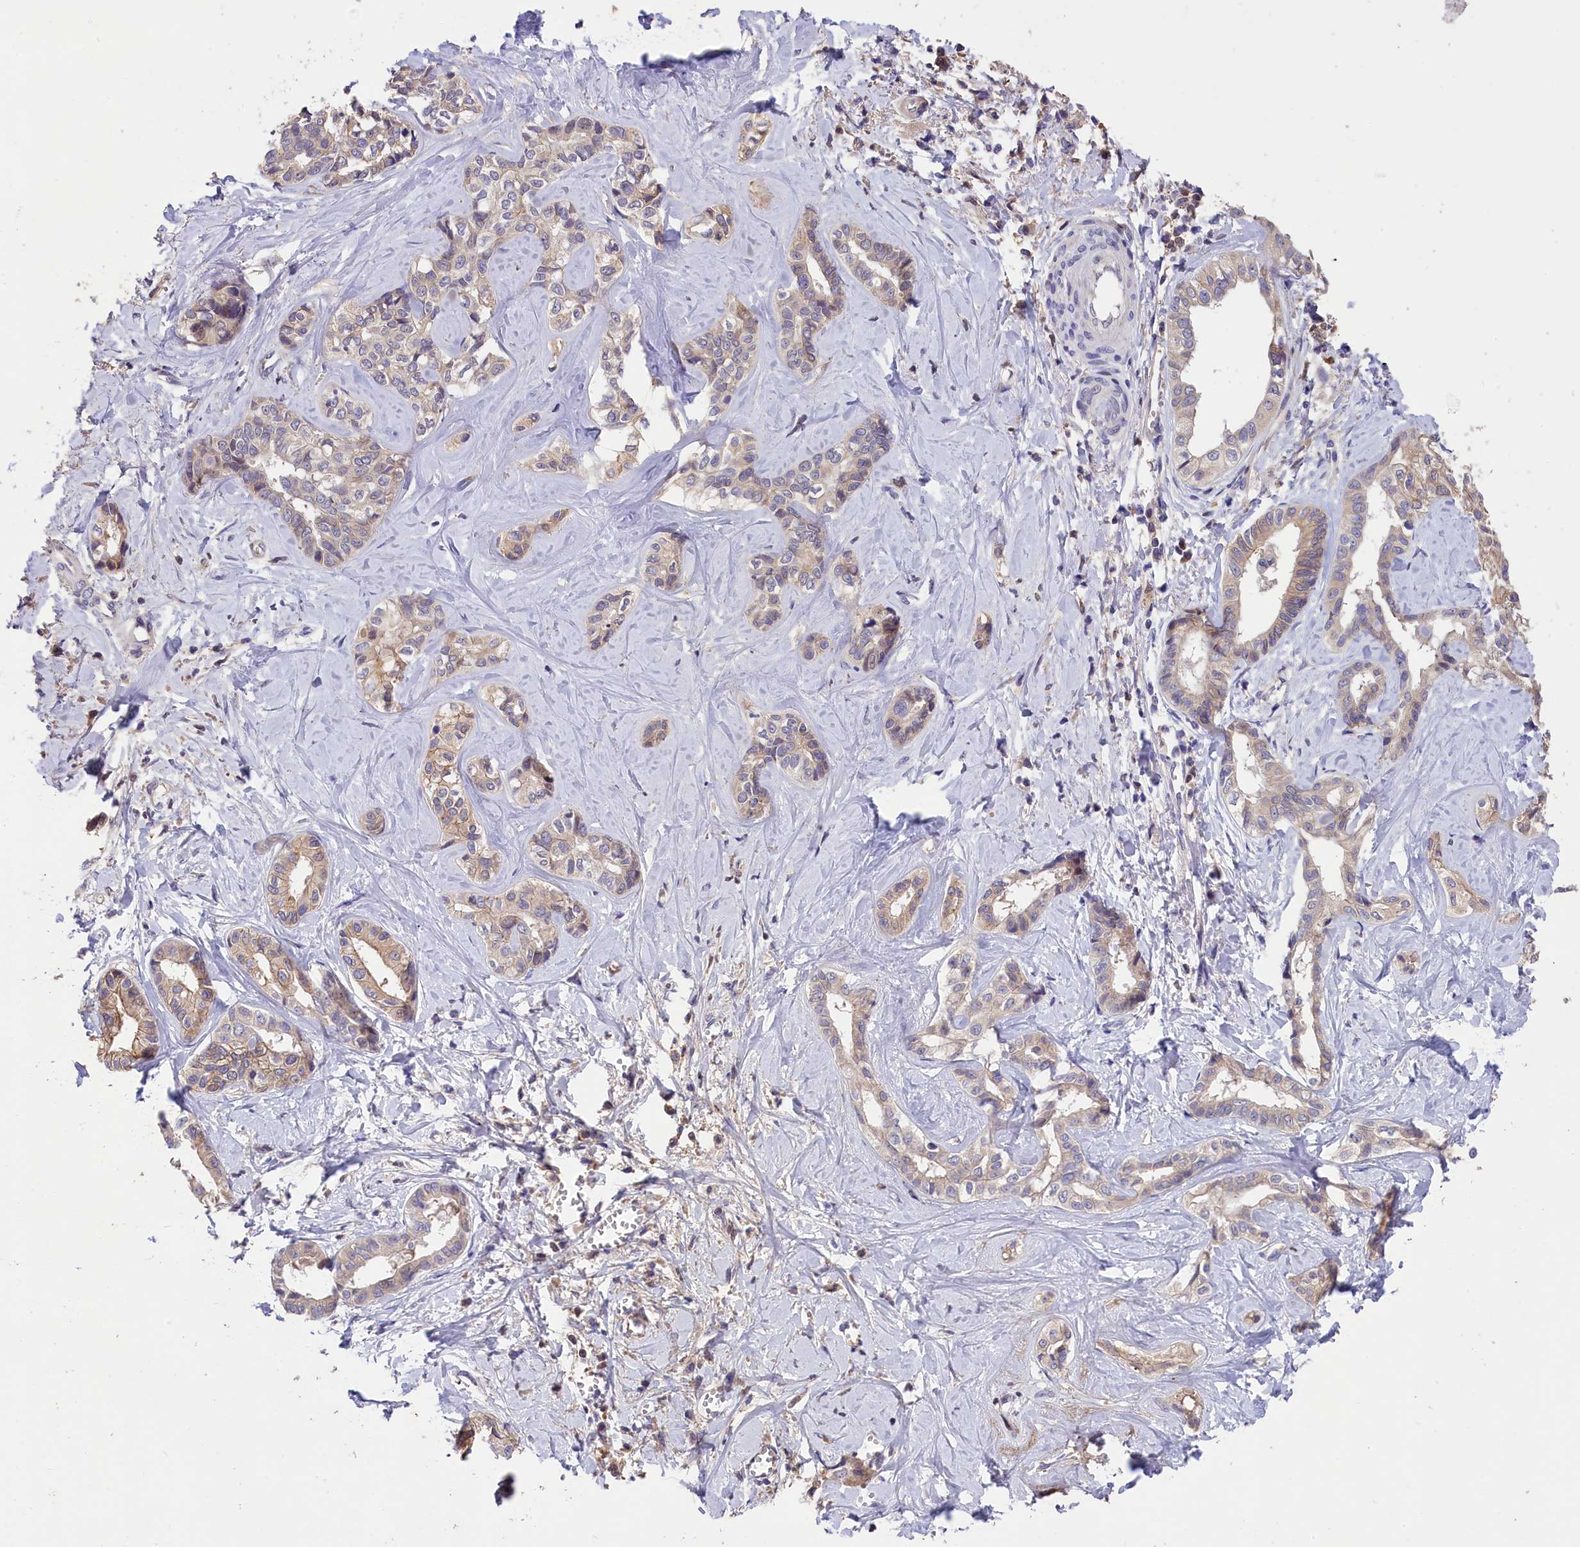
{"staining": {"intensity": "negative", "quantity": "none", "location": "none"}, "tissue": "liver cancer", "cell_type": "Tumor cells", "image_type": "cancer", "snomed": [{"axis": "morphology", "description": "Cholangiocarcinoma"}, {"axis": "topography", "description": "Liver"}], "caption": "Tumor cells are negative for brown protein staining in liver cancer.", "gene": "PHAF1", "patient": {"sex": "female", "age": 77}}